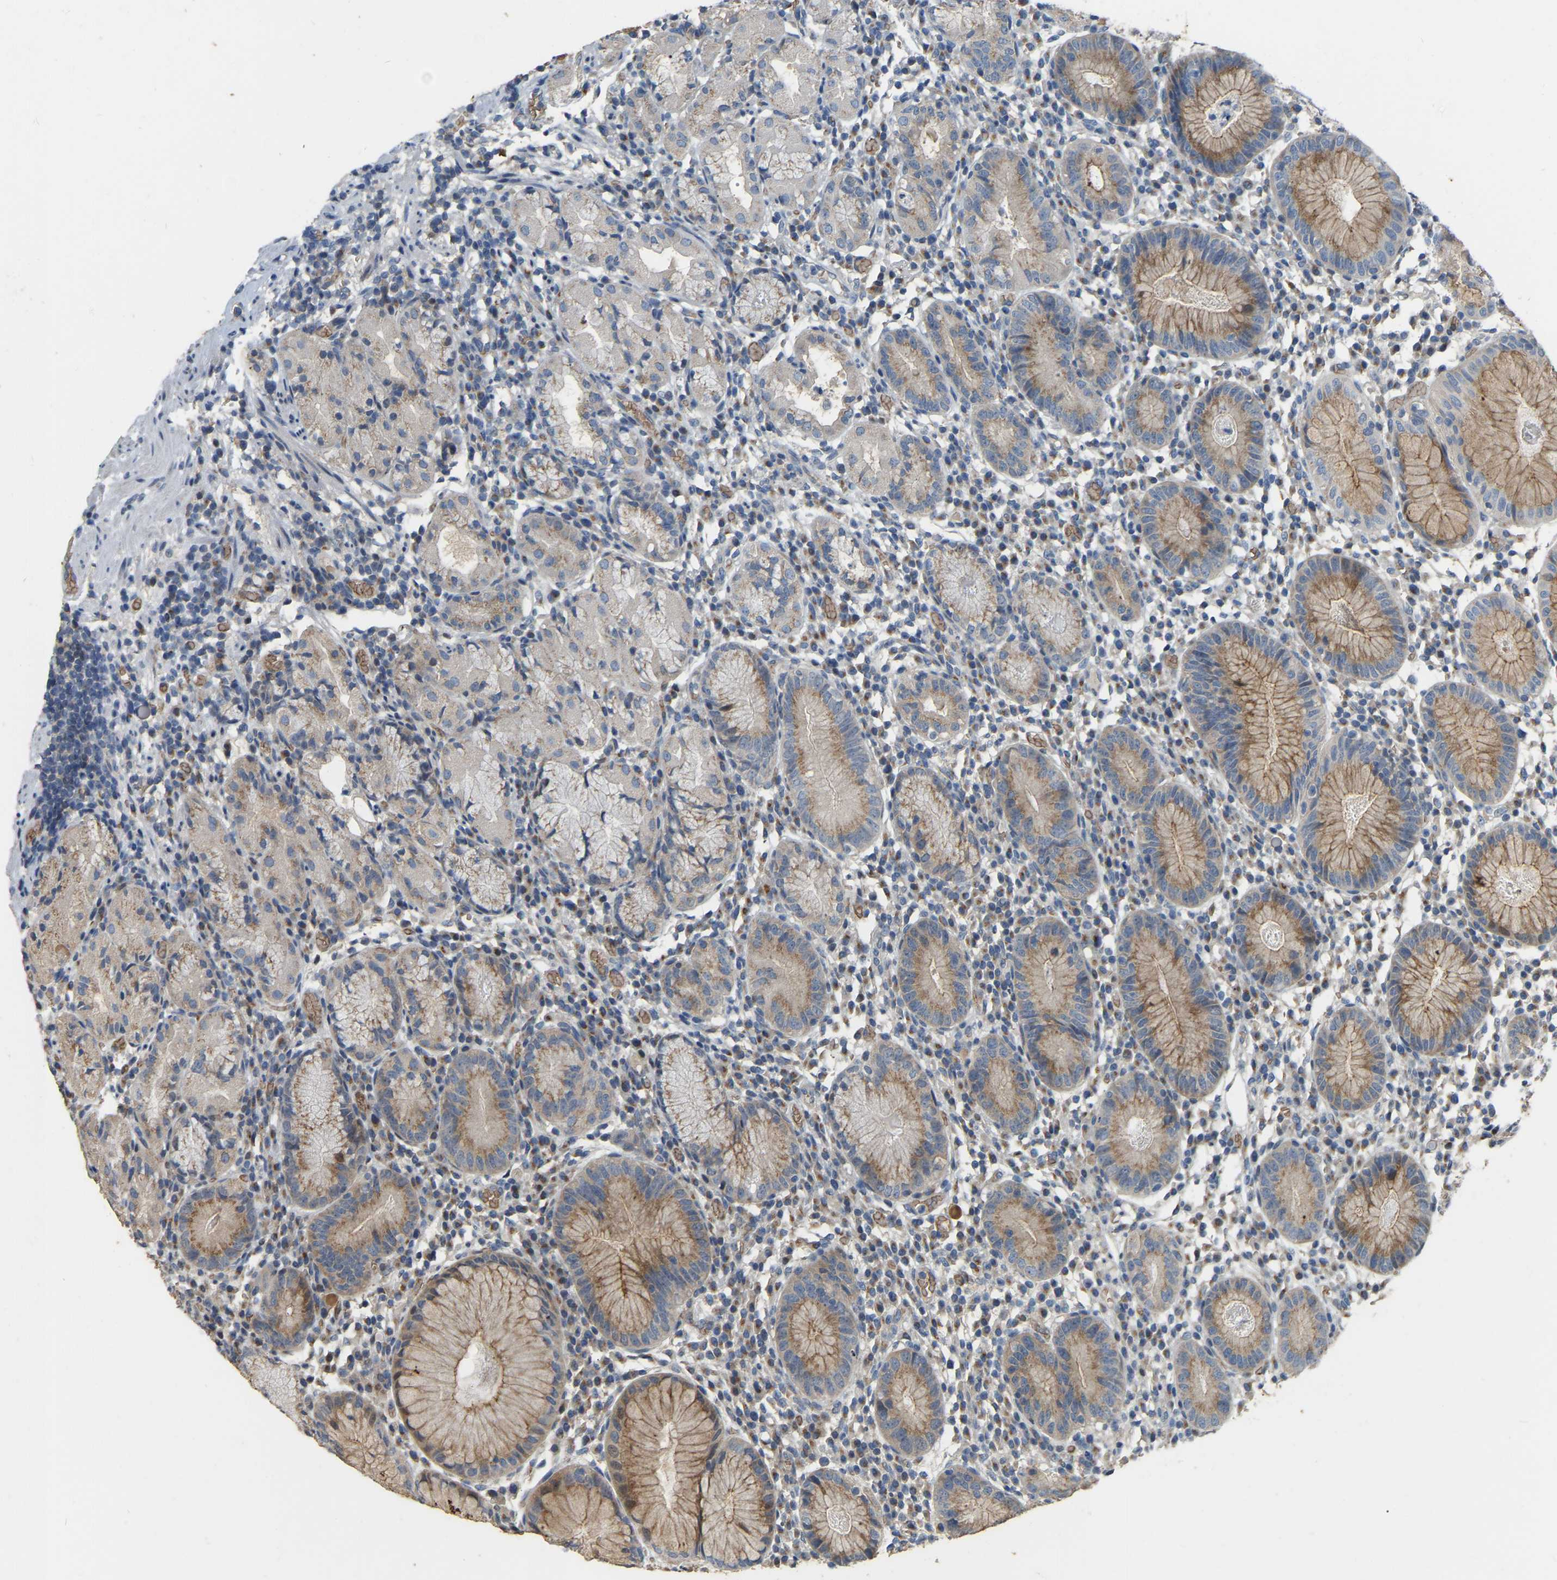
{"staining": {"intensity": "moderate", "quantity": "25%-75%", "location": "cytoplasmic/membranous"}, "tissue": "stomach", "cell_type": "Glandular cells", "image_type": "normal", "snomed": [{"axis": "morphology", "description": "Normal tissue, NOS"}, {"axis": "topography", "description": "Stomach"}, {"axis": "topography", "description": "Stomach, lower"}], "caption": "Immunohistochemistry (DAB (3,3'-diaminobenzidine)) staining of normal stomach displays moderate cytoplasmic/membranous protein expression in about 25%-75% of glandular cells.", "gene": "CFAP298", "patient": {"sex": "female", "age": 75}}